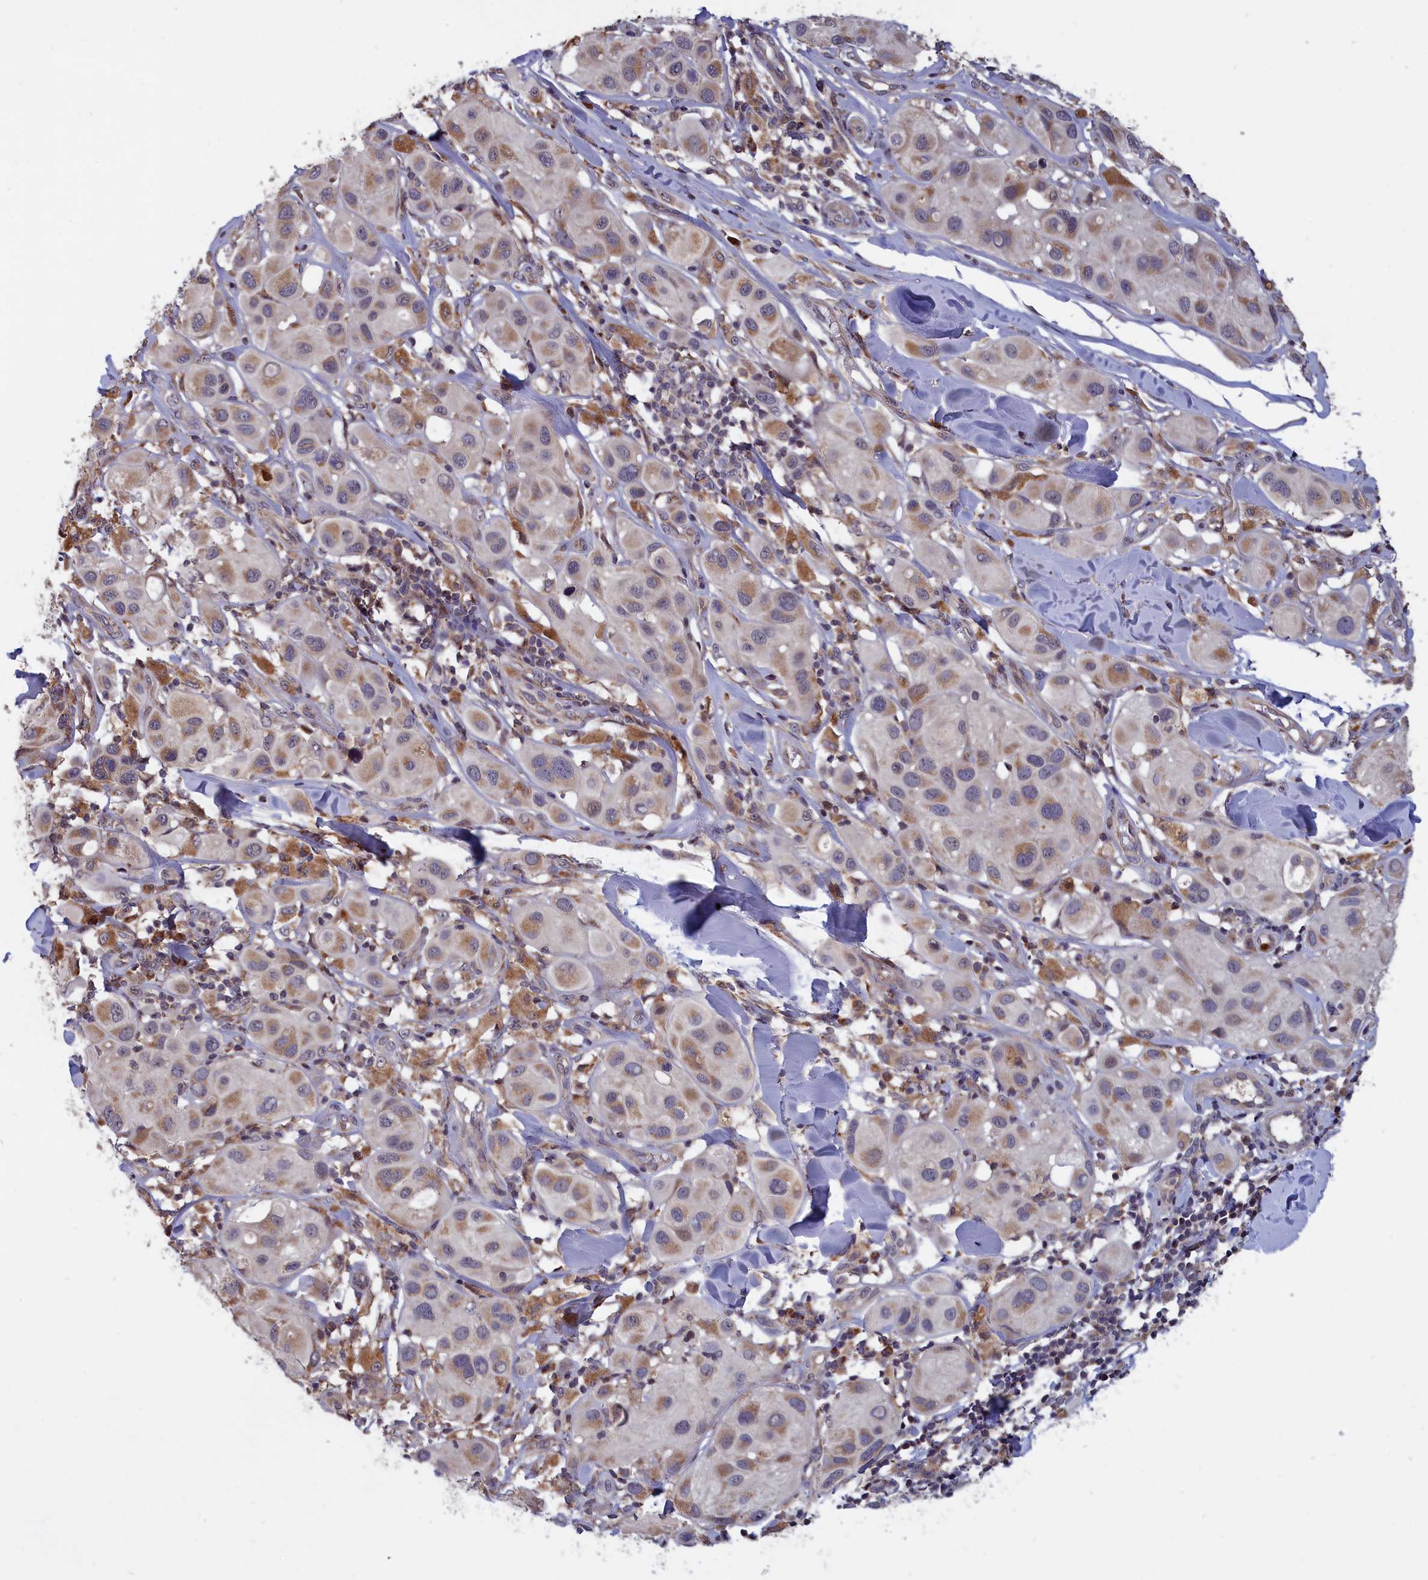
{"staining": {"intensity": "moderate", "quantity": "25%-75%", "location": "cytoplasmic/membranous"}, "tissue": "melanoma", "cell_type": "Tumor cells", "image_type": "cancer", "snomed": [{"axis": "morphology", "description": "Malignant melanoma, Metastatic site"}, {"axis": "topography", "description": "Skin"}], "caption": "This micrograph displays melanoma stained with immunohistochemistry (IHC) to label a protein in brown. The cytoplasmic/membranous of tumor cells show moderate positivity for the protein. Nuclei are counter-stained blue.", "gene": "EPB41L4B", "patient": {"sex": "male", "age": 41}}